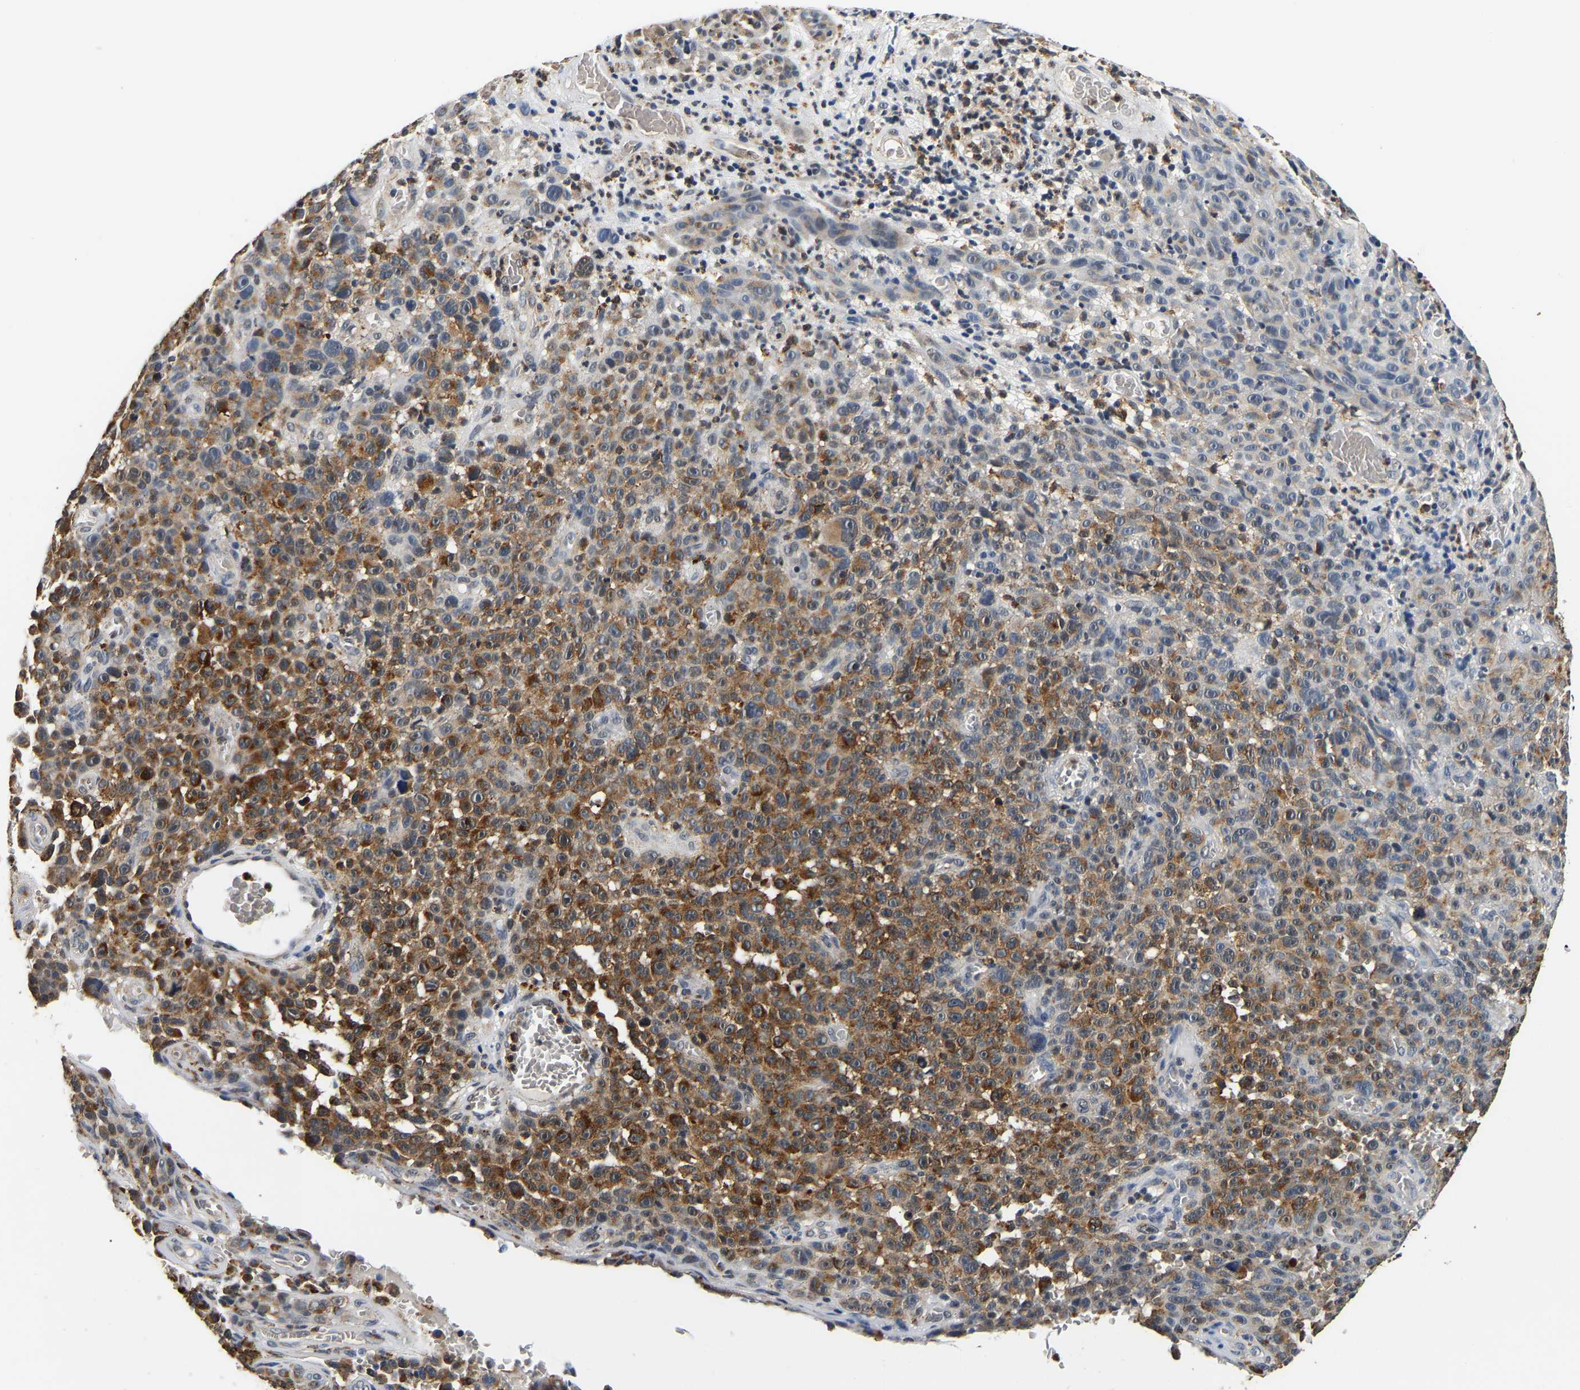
{"staining": {"intensity": "moderate", "quantity": ">75%", "location": "cytoplasmic/membranous"}, "tissue": "melanoma", "cell_type": "Tumor cells", "image_type": "cancer", "snomed": [{"axis": "morphology", "description": "Malignant melanoma, NOS"}, {"axis": "topography", "description": "Skin"}], "caption": "Protein staining exhibits moderate cytoplasmic/membranous staining in about >75% of tumor cells in malignant melanoma. The staining is performed using DAB (3,3'-diaminobenzidine) brown chromogen to label protein expression. The nuclei are counter-stained blue using hematoxylin.", "gene": "SMU1", "patient": {"sex": "female", "age": 82}}